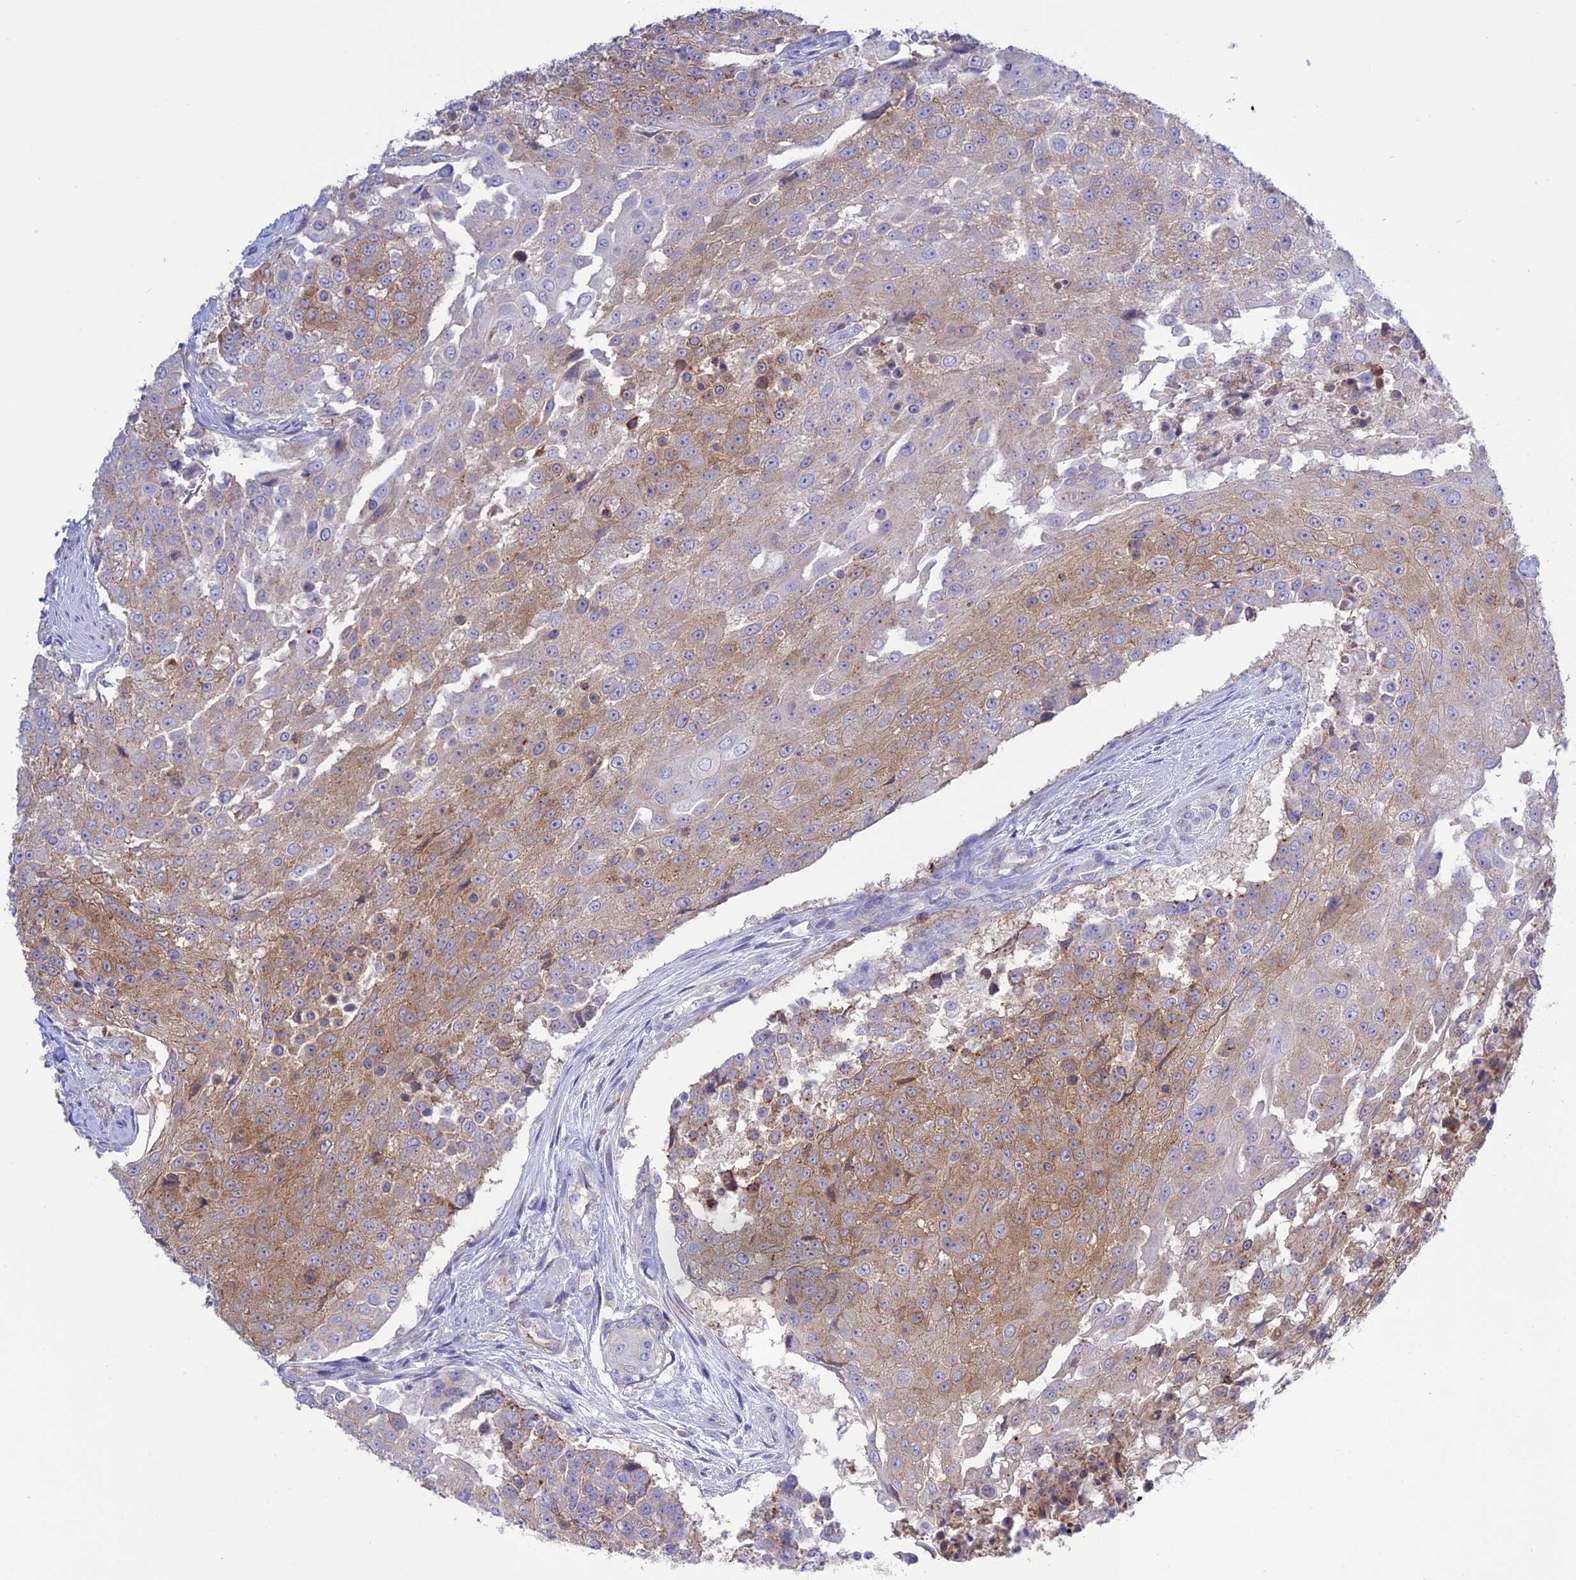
{"staining": {"intensity": "moderate", "quantity": "25%-75%", "location": "cytoplasmic/membranous"}, "tissue": "urothelial cancer", "cell_type": "Tumor cells", "image_type": "cancer", "snomed": [{"axis": "morphology", "description": "Urothelial carcinoma, High grade"}, {"axis": "topography", "description": "Urinary bladder"}], "caption": "The histopathology image exhibits a brown stain indicating the presence of a protein in the cytoplasmic/membranous of tumor cells in high-grade urothelial carcinoma.", "gene": "CHSY3", "patient": {"sex": "female", "age": 63}}